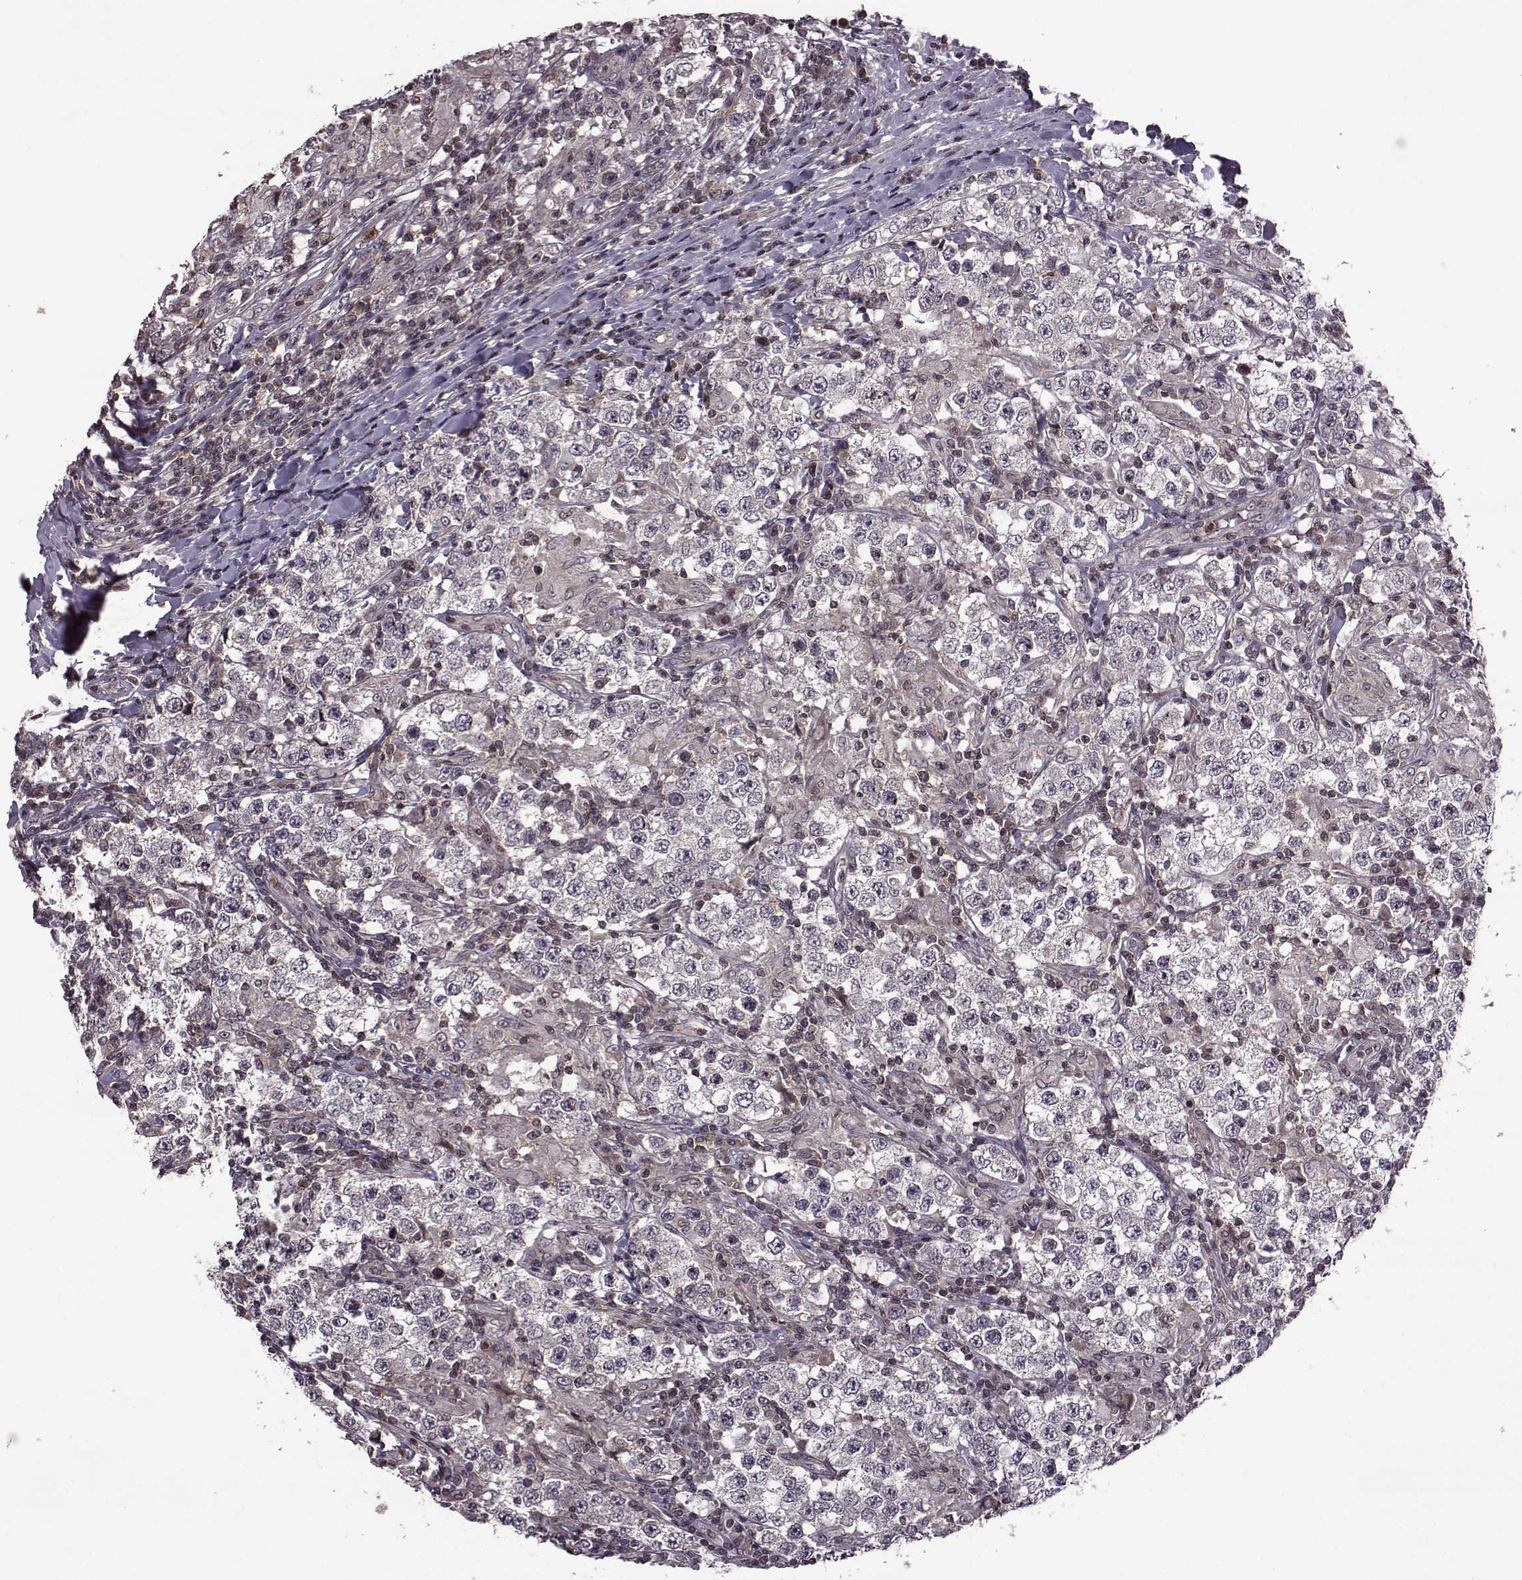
{"staining": {"intensity": "negative", "quantity": "none", "location": "none"}, "tissue": "testis cancer", "cell_type": "Tumor cells", "image_type": "cancer", "snomed": [{"axis": "morphology", "description": "Seminoma, NOS"}, {"axis": "morphology", "description": "Carcinoma, Embryonal, NOS"}, {"axis": "topography", "description": "Testis"}], "caption": "Immunohistochemistry micrograph of neoplastic tissue: human testis seminoma stained with DAB (3,3'-diaminobenzidine) reveals no significant protein staining in tumor cells.", "gene": "TRMU", "patient": {"sex": "male", "age": 41}}